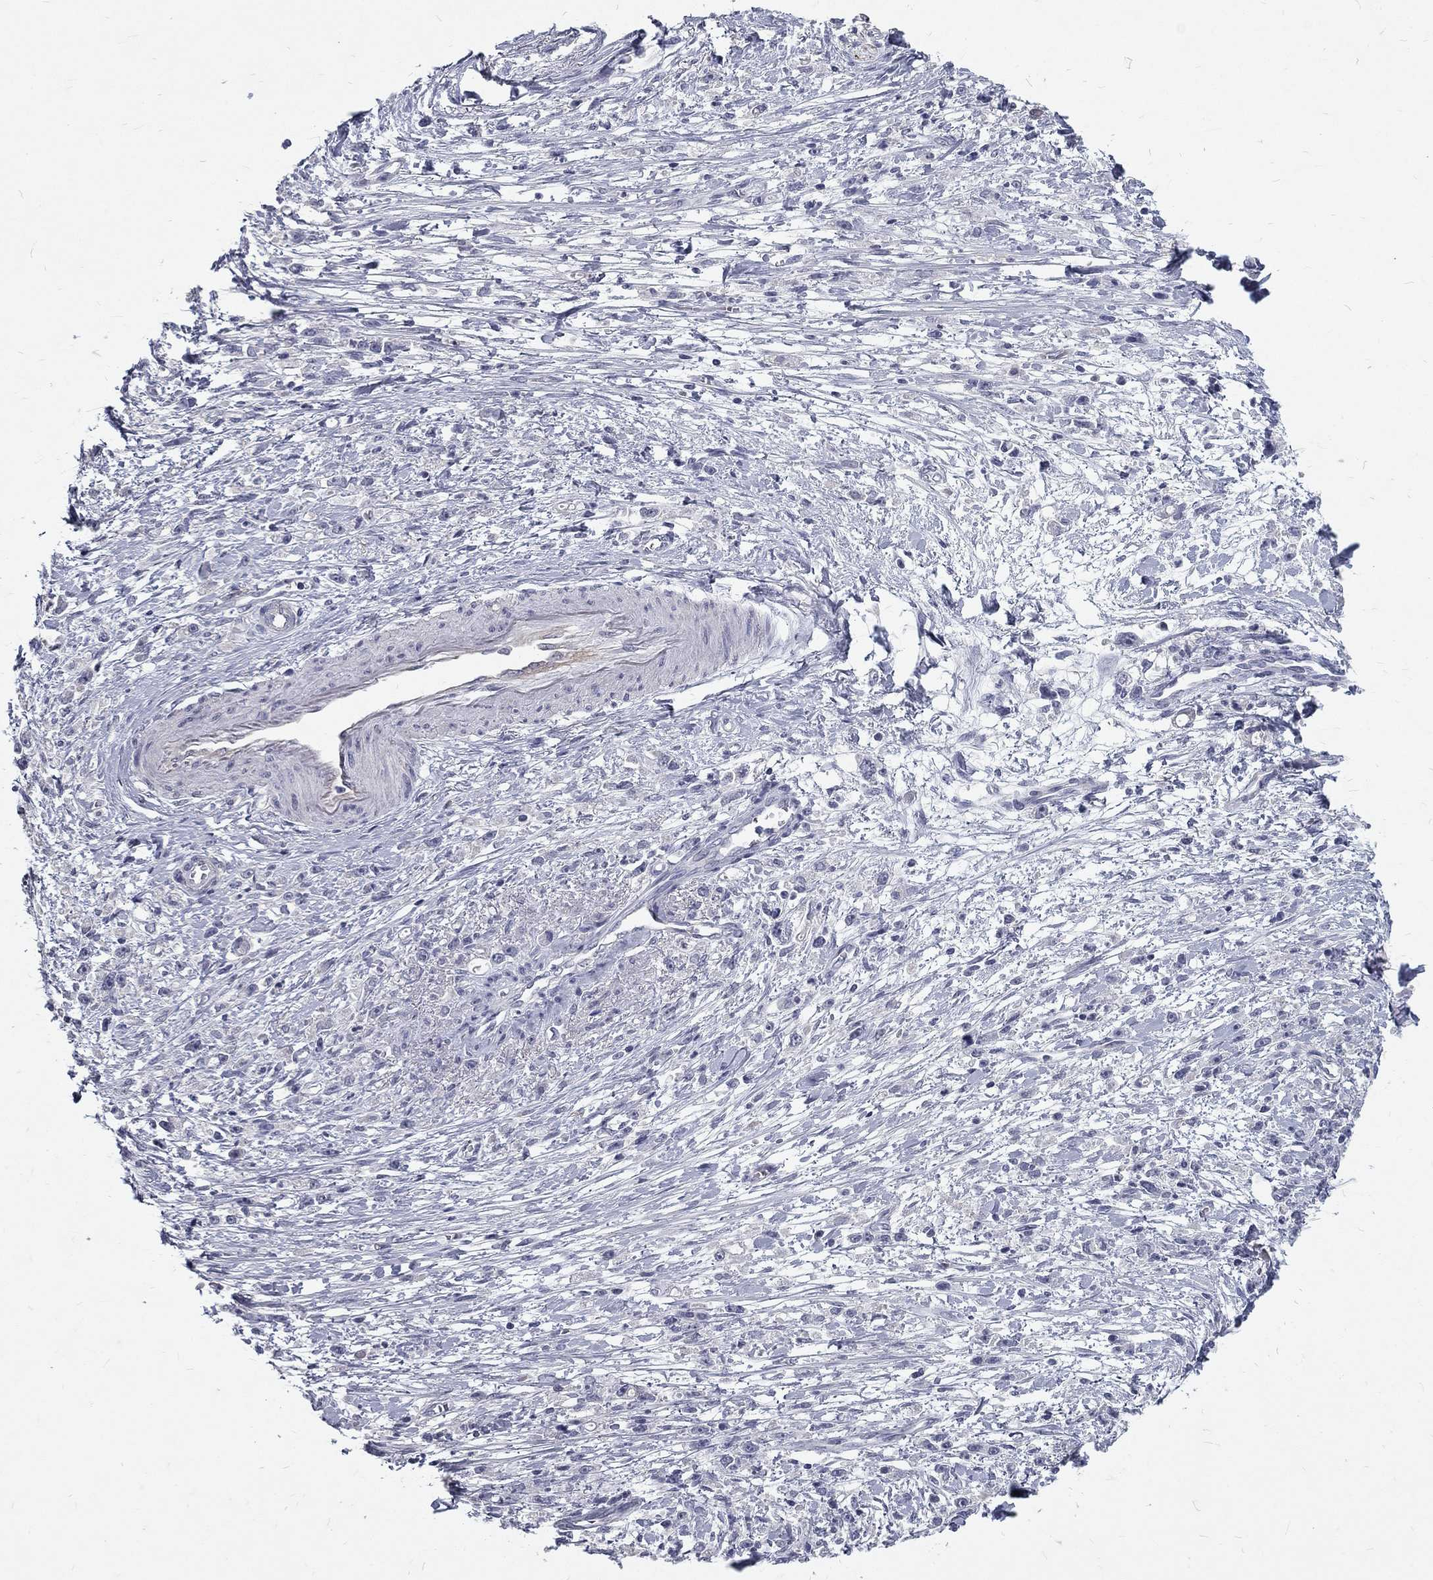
{"staining": {"intensity": "negative", "quantity": "none", "location": "none"}, "tissue": "stomach cancer", "cell_type": "Tumor cells", "image_type": "cancer", "snomed": [{"axis": "morphology", "description": "Adenocarcinoma, NOS"}, {"axis": "topography", "description": "Stomach"}], "caption": "Immunohistochemistry of human stomach adenocarcinoma exhibits no positivity in tumor cells.", "gene": "NOS1", "patient": {"sex": "female", "age": 59}}